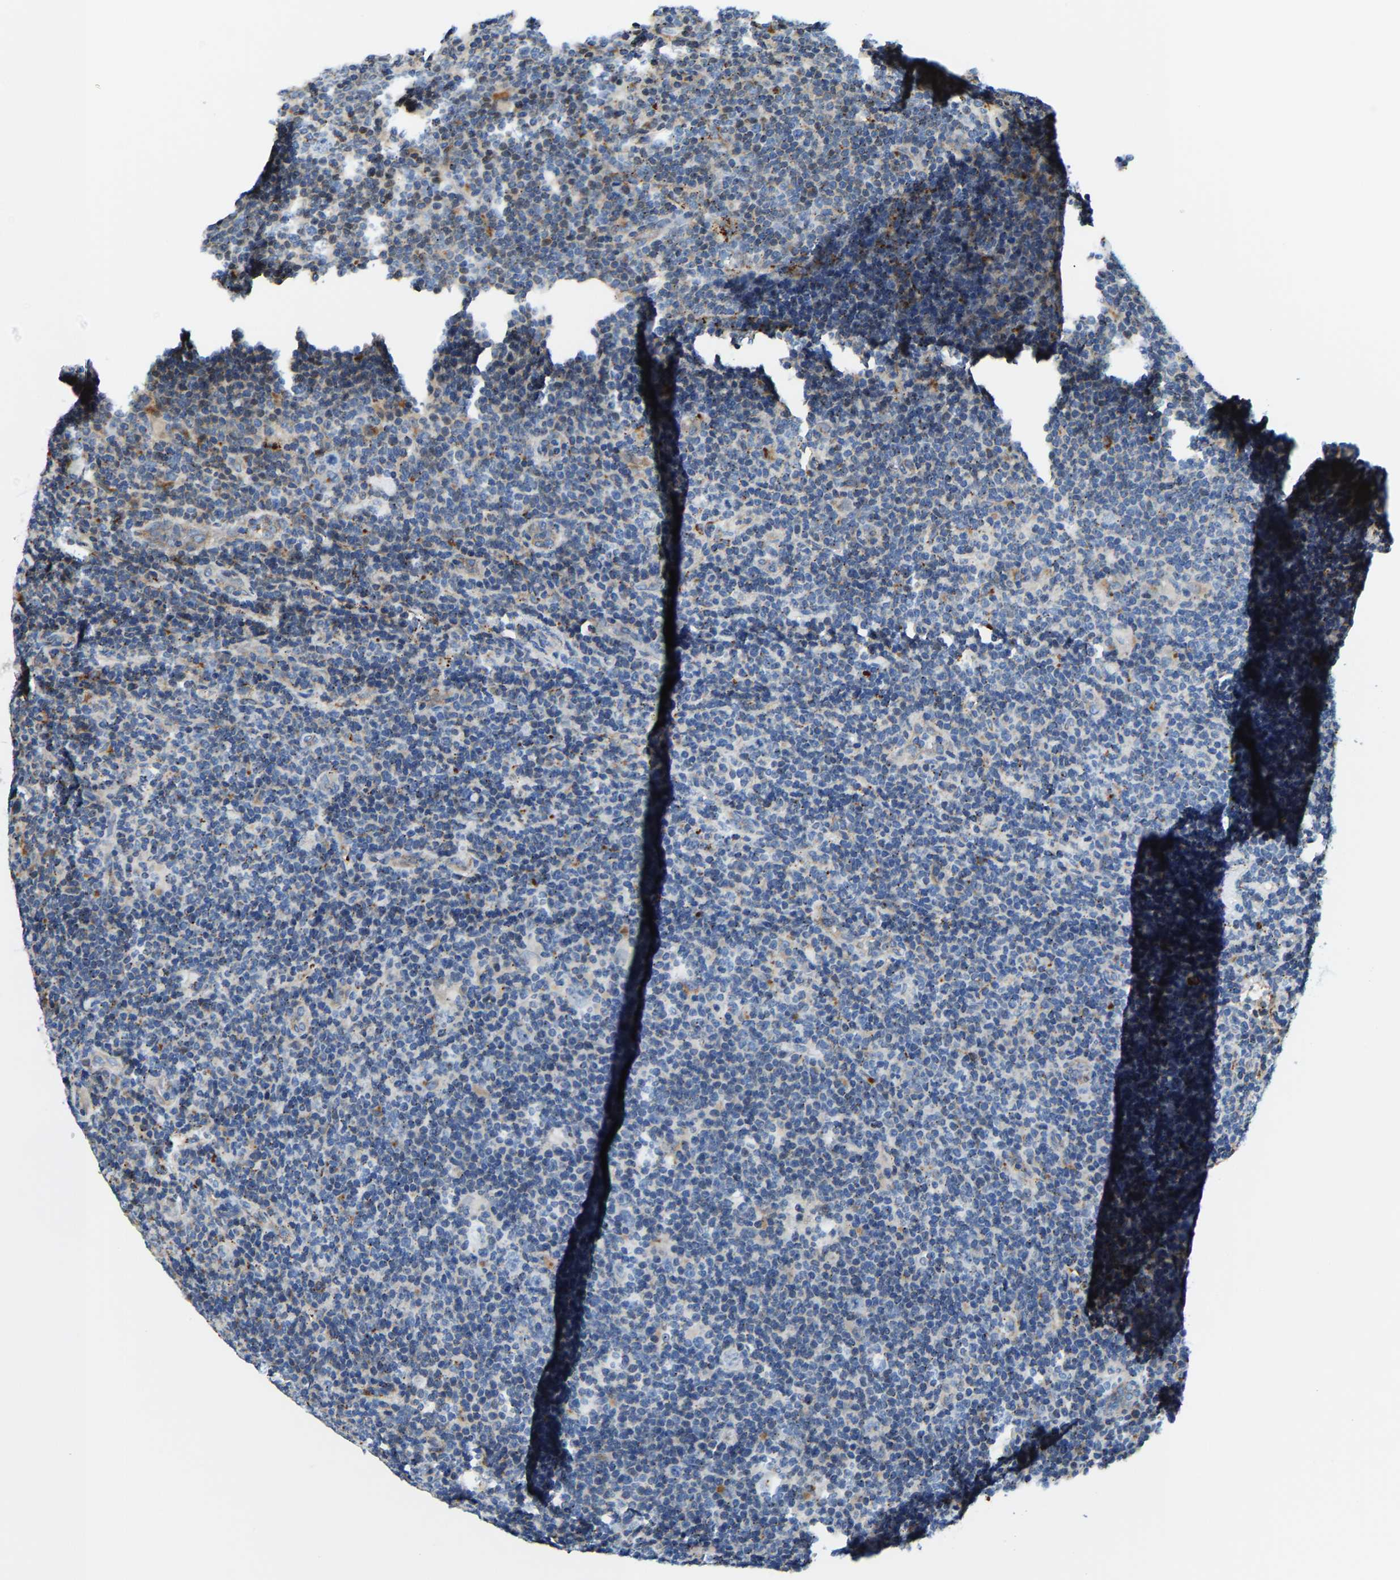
{"staining": {"intensity": "weak", "quantity": "<25%", "location": "cytoplasmic/membranous"}, "tissue": "lymphoma", "cell_type": "Tumor cells", "image_type": "cancer", "snomed": [{"axis": "morphology", "description": "Hodgkin's disease, NOS"}, {"axis": "topography", "description": "Lymph node"}], "caption": "IHC micrograph of lymphoma stained for a protein (brown), which shows no positivity in tumor cells.", "gene": "DPP7", "patient": {"sex": "female", "age": 57}}